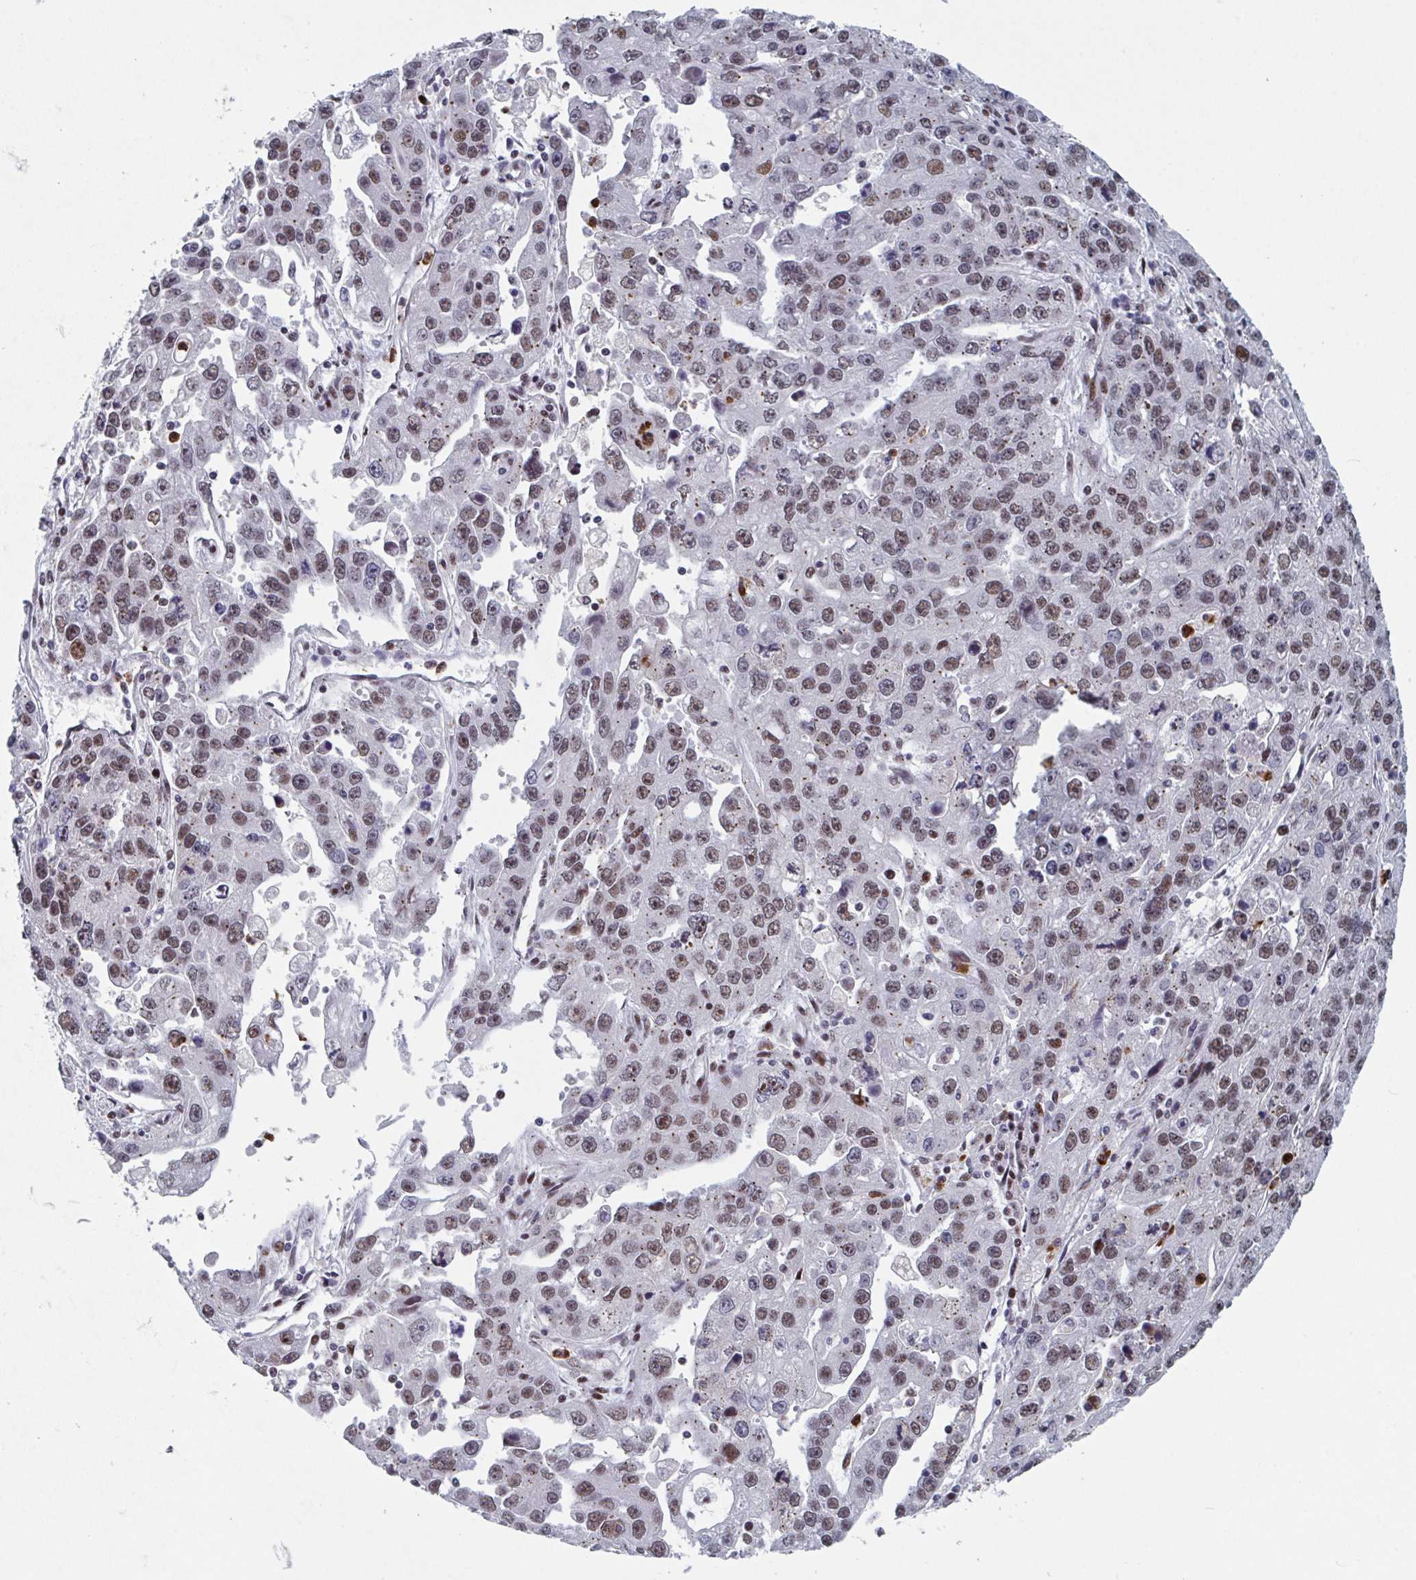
{"staining": {"intensity": "moderate", "quantity": "25%-75%", "location": "nuclear"}, "tissue": "endometrial cancer", "cell_type": "Tumor cells", "image_type": "cancer", "snomed": [{"axis": "morphology", "description": "Adenocarcinoma, NOS"}, {"axis": "topography", "description": "Uterus"}], "caption": "The image reveals immunohistochemical staining of adenocarcinoma (endometrial). There is moderate nuclear expression is appreciated in approximately 25%-75% of tumor cells.", "gene": "RNF212", "patient": {"sex": "female", "age": 62}}